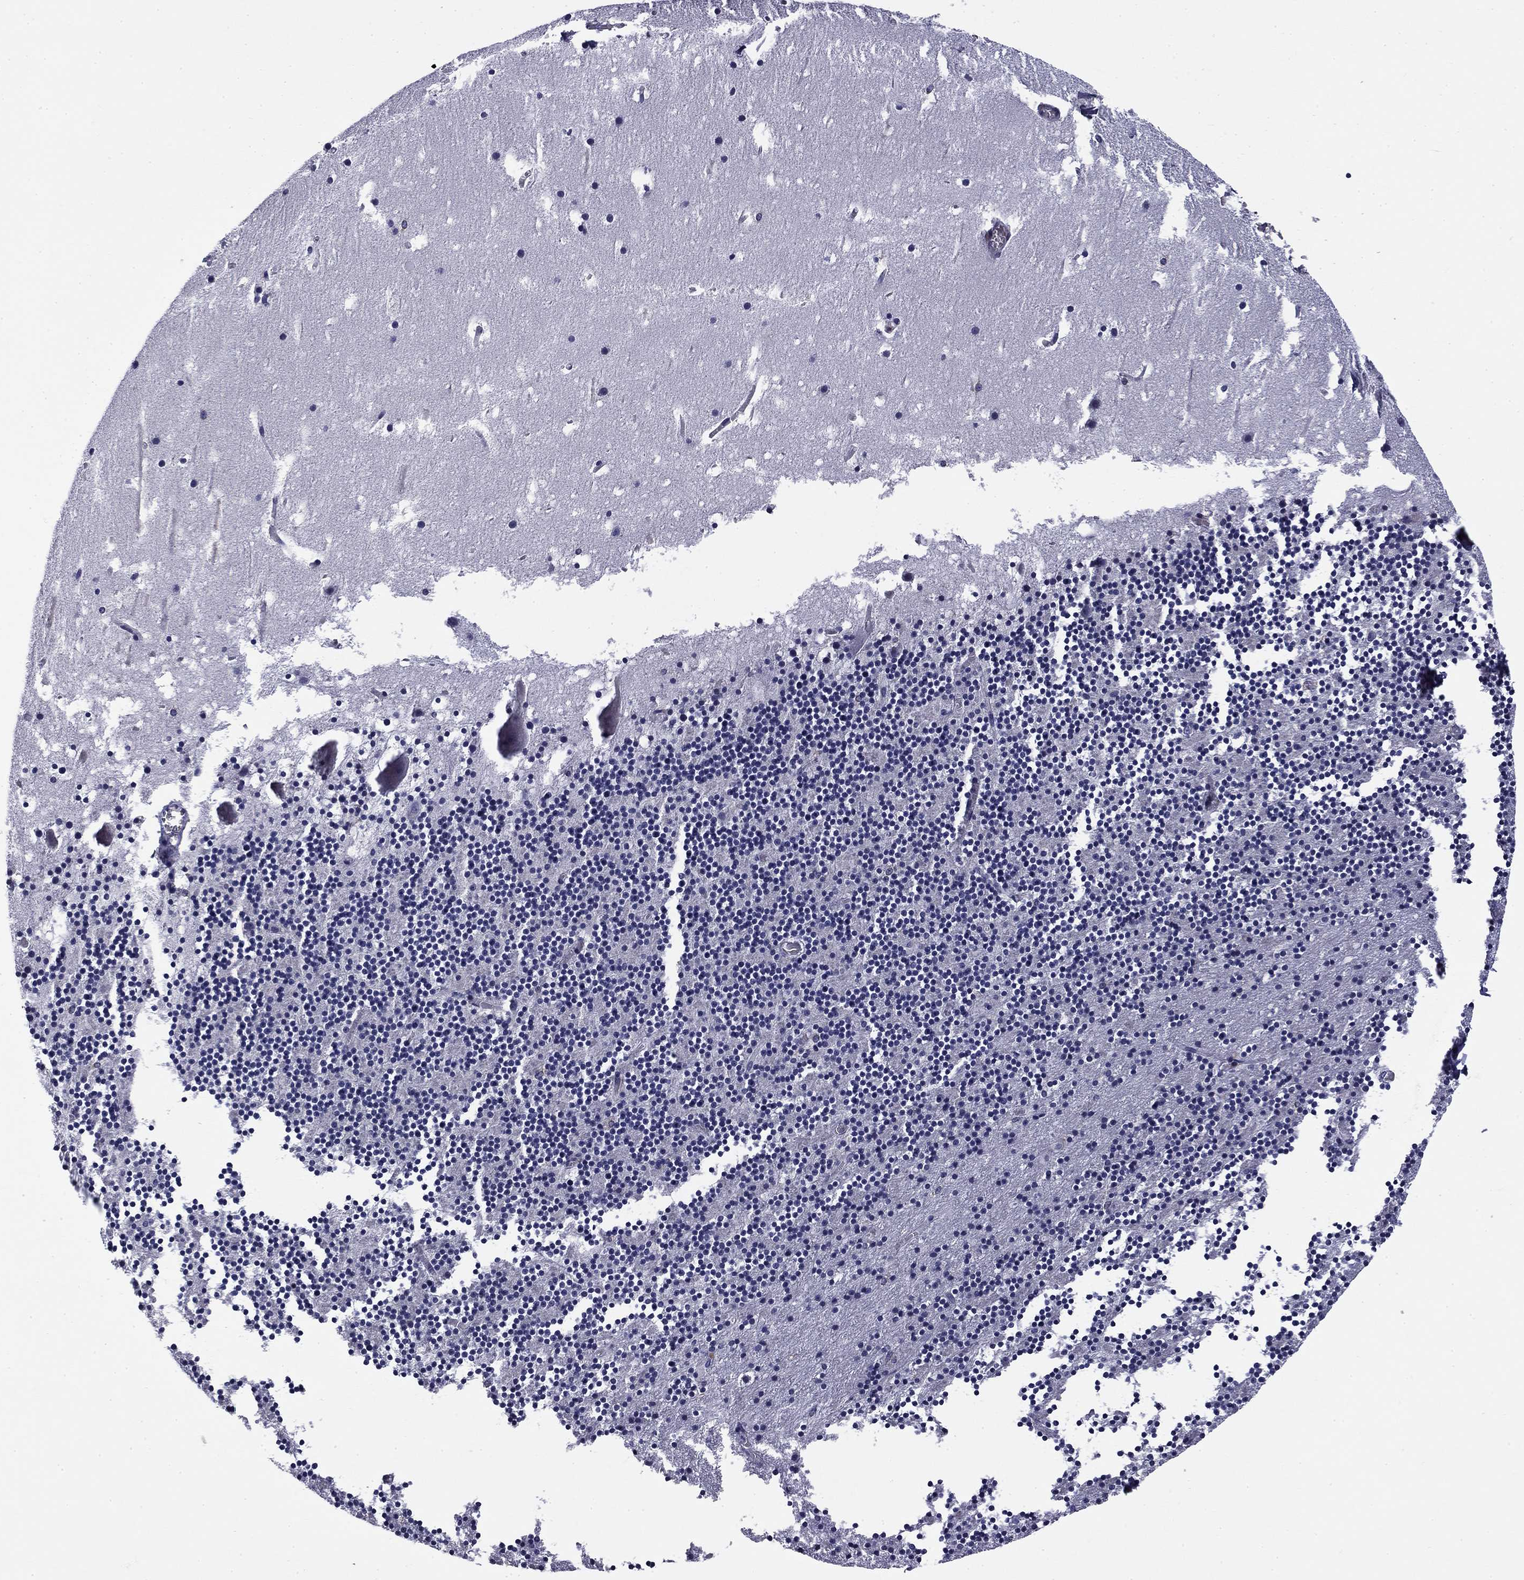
{"staining": {"intensity": "negative", "quantity": "none", "location": "none"}, "tissue": "cerebellum", "cell_type": "Cells in granular layer", "image_type": "normal", "snomed": [{"axis": "morphology", "description": "Normal tissue, NOS"}, {"axis": "topography", "description": "Cerebellum"}], "caption": "Cells in granular layer show no significant expression in benign cerebellum. Brightfield microscopy of immunohistochemistry stained with DAB (brown) and hematoxylin (blue), captured at high magnification.", "gene": "ARHGAP45", "patient": {"sex": "male", "age": 37}}